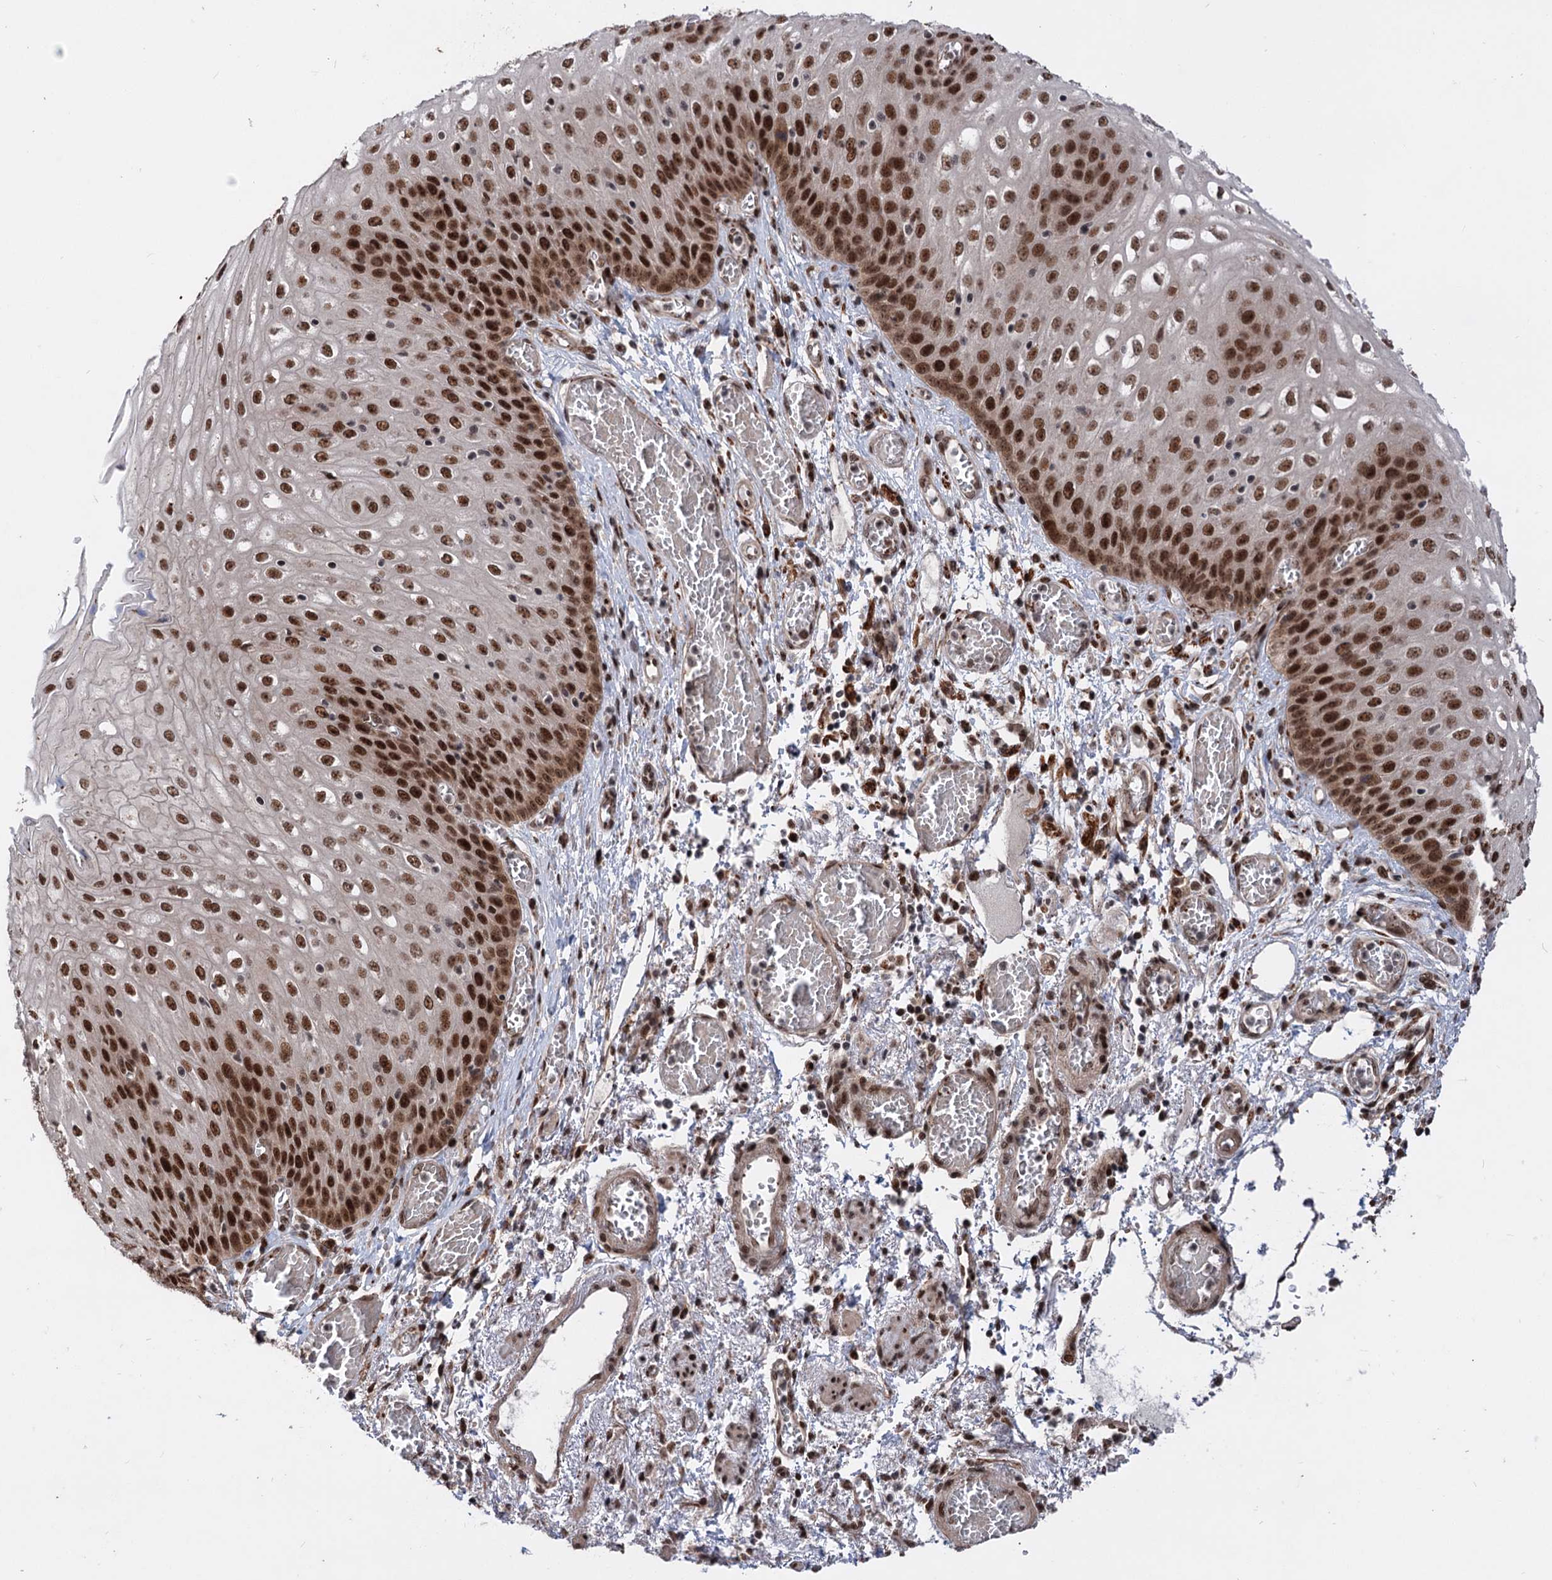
{"staining": {"intensity": "strong", "quantity": ">75%", "location": "nuclear"}, "tissue": "esophagus", "cell_type": "Squamous epithelial cells", "image_type": "normal", "snomed": [{"axis": "morphology", "description": "Normal tissue, NOS"}, {"axis": "topography", "description": "Esophagus"}], "caption": "The histopathology image displays staining of benign esophagus, revealing strong nuclear protein expression (brown color) within squamous epithelial cells. (Brightfield microscopy of DAB IHC at high magnification).", "gene": "MAML1", "patient": {"sex": "male", "age": 81}}